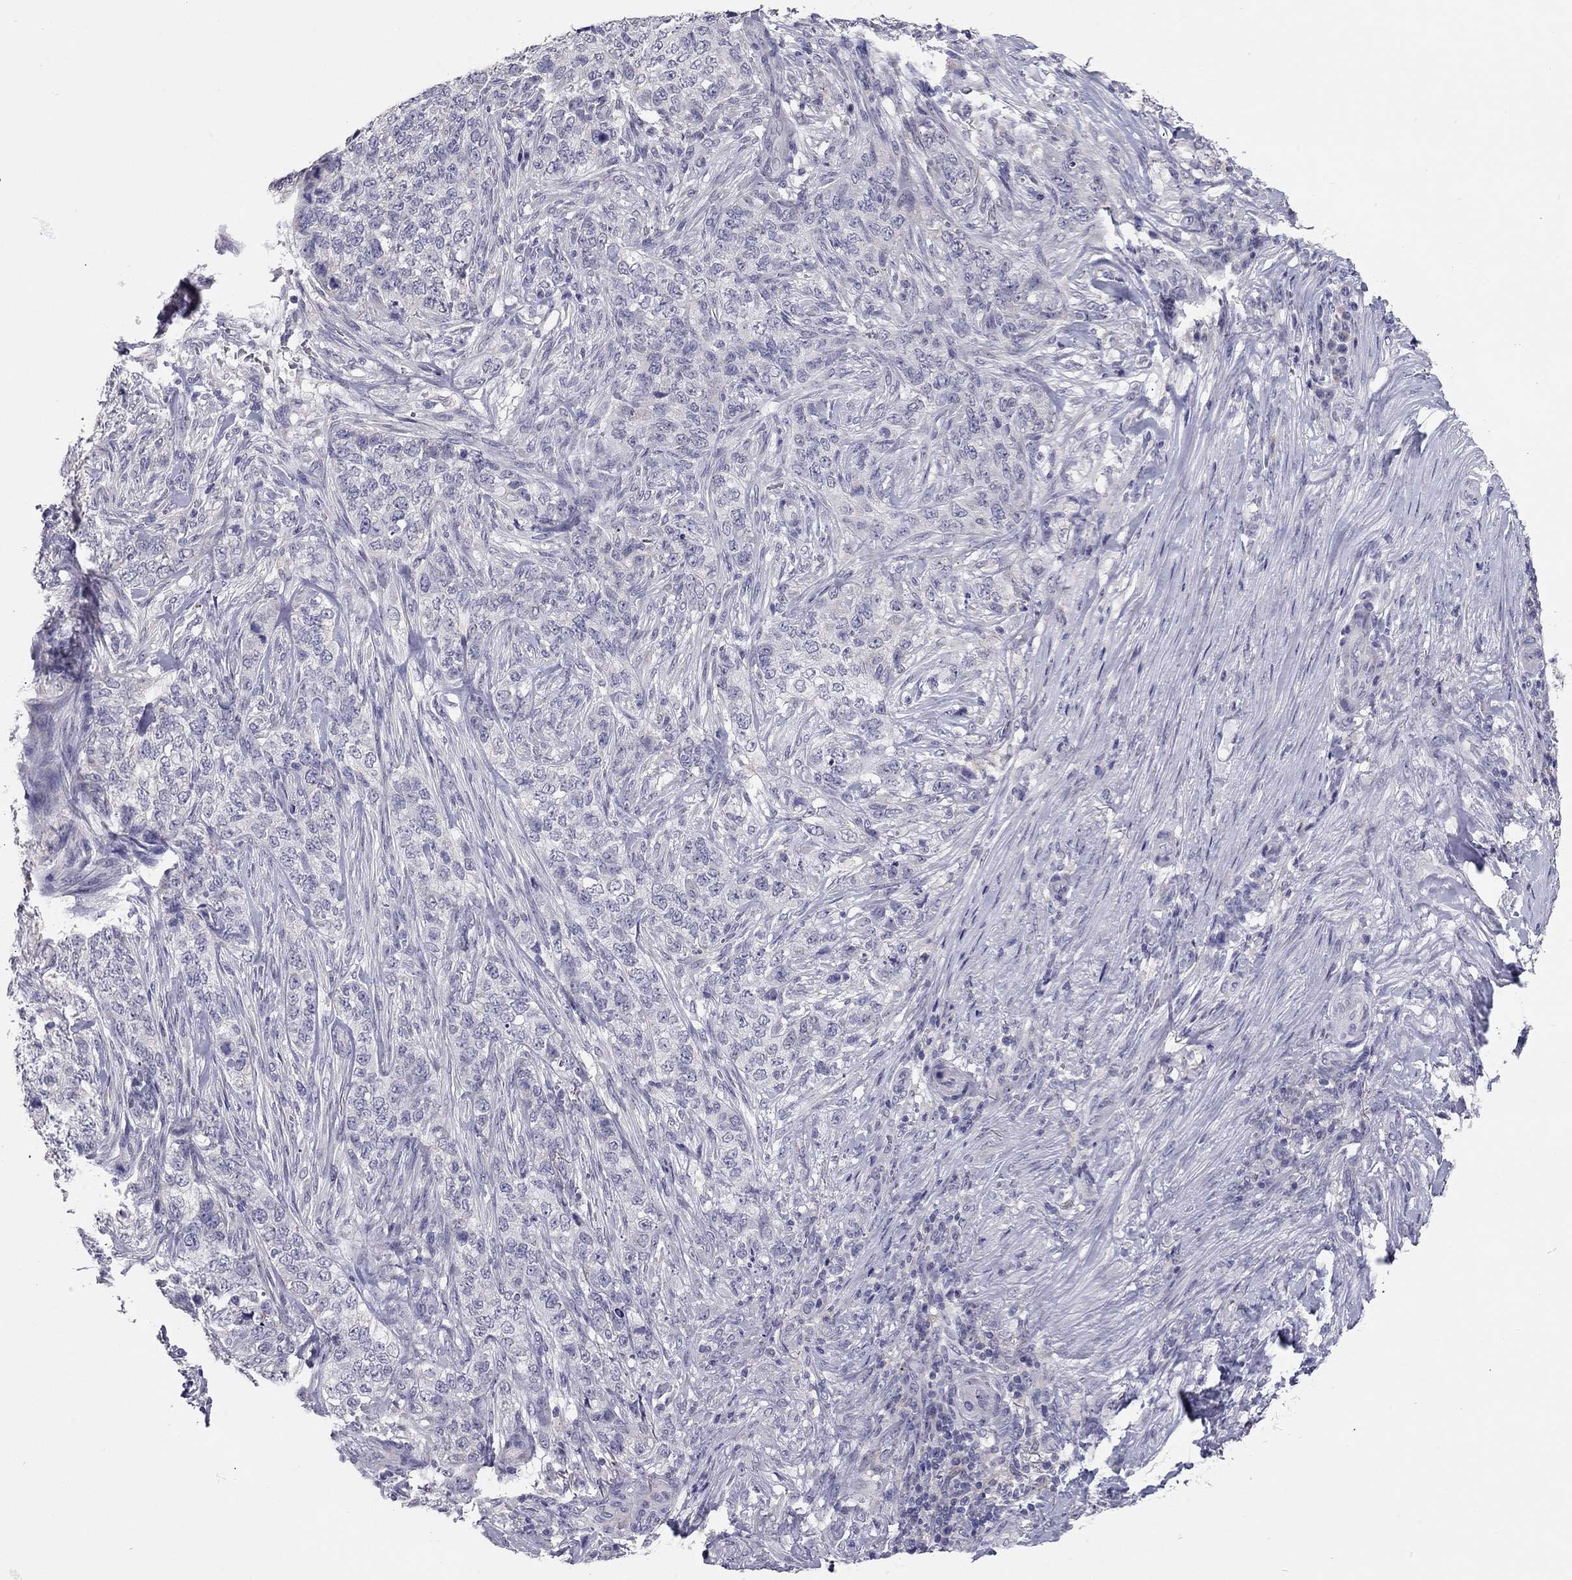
{"staining": {"intensity": "negative", "quantity": "none", "location": "none"}, "tissue": "skin cancer", "cell_type": "Tumor cells", "image_type": "cancer", "snomed": [{"axis": "morphology", "description": "Basal cell carcinoma"}, {"axis": "topography", "description": "Skin"}], "caption": "Immunohistochemistry (IHC) histopathology image of human basal cell carcinoma (skin) stained for a protein (brown), which shows no expression in tumor cells.", "gene": "SCARB1", "patient": {"sex": "female", "age": 69}}